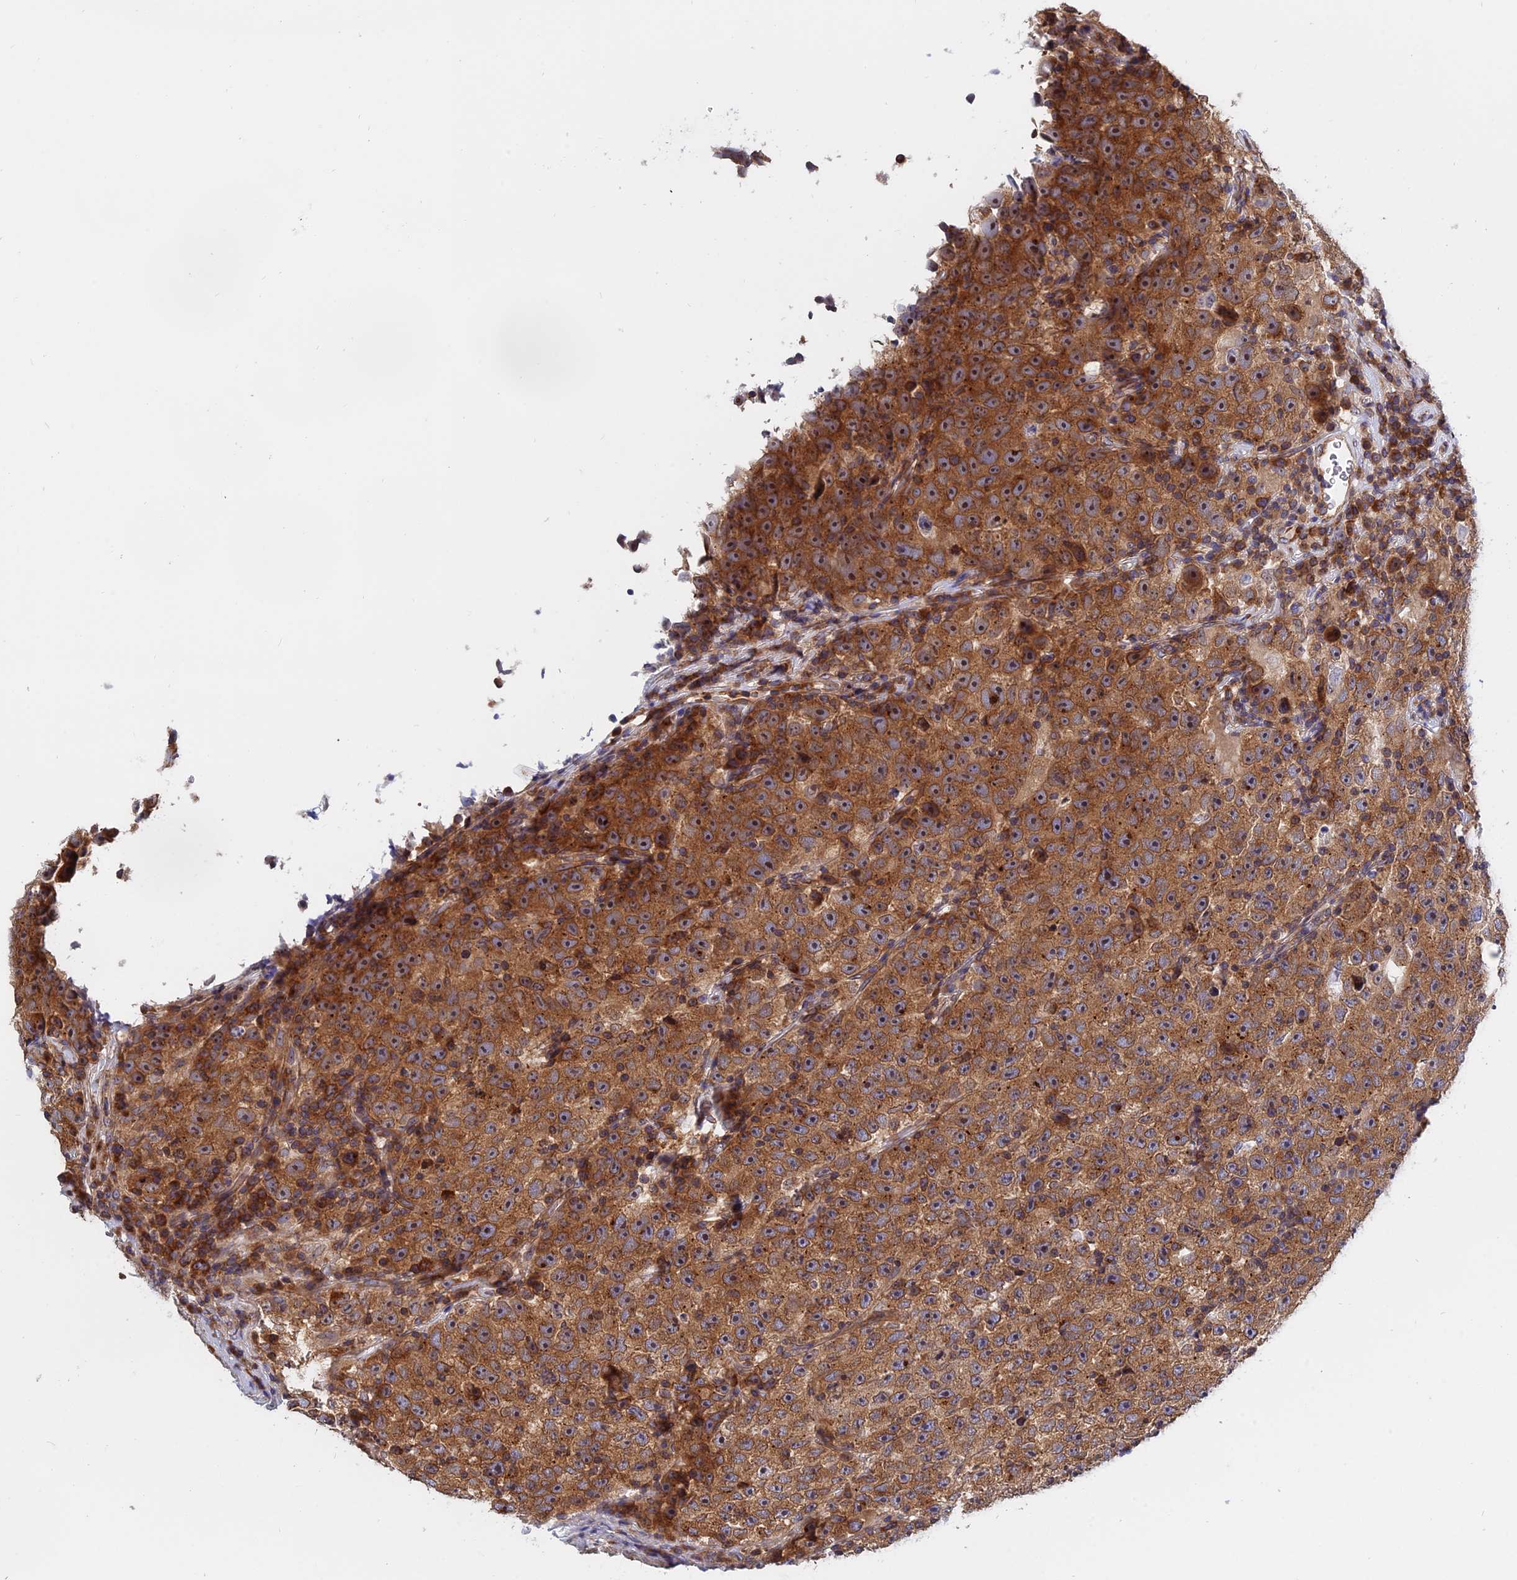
{"staining": {"intensity": "moderate", "quantity": ">75%", "location": "cytoplasmic/membranous"}, "tissue": "testis cancer", "cell_type": "Tumor cells", "image_type": "cancer", "snomed": [{"axis": "morphology", "description": "Seminoma, NOS"}, {"axis": "topography", "description": "Testis"}], "caption": "DAB immunohistochemical staining of testis cancer shows moderate cytoplasmic/membranous protein positivity in approximately >75% of tumor cells.", "gene": "NAA10", "patient": {"sex": "male", "age": 22}}